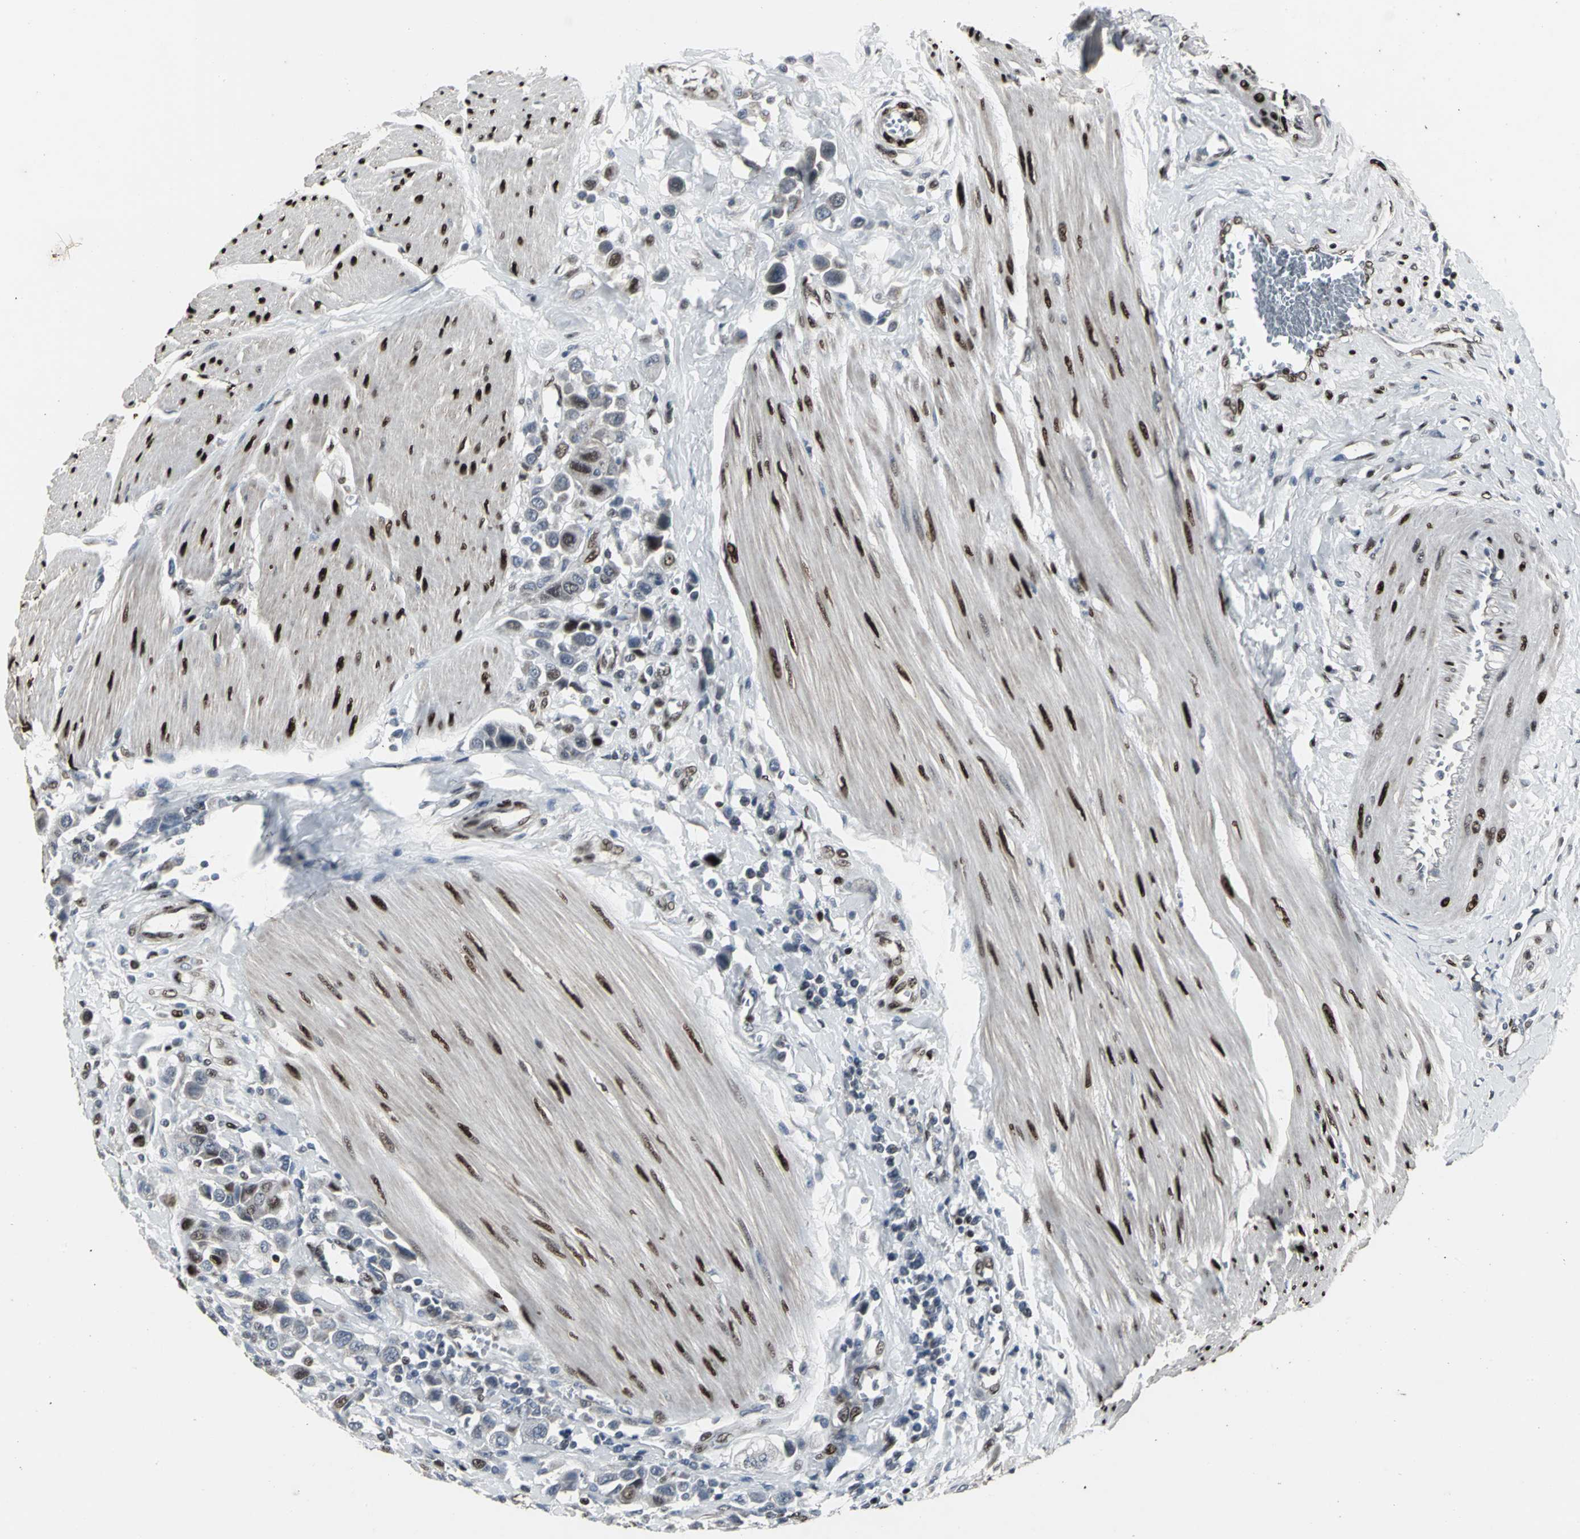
{"staining": {"intensity": "moderate", "quantity": "25%-75%", "location": "nuclear"}, "tissue": "urothelial cancer", "cell_type": "Tumor cells", "image_type": "cancer", "snomed": [{"axis": "morphology", "description": "Urothelial carcinoma, High grade"}, {"axis": "topography", "description": "Urinary bladder"}], "caption": "Tumor cells show medium levels of moderate nuclear expression in about 25%-75% of cells in urothelial carcinoma (high-grade).", "gene": "SRF", "patient": {"sex": "male", "age": 50}}